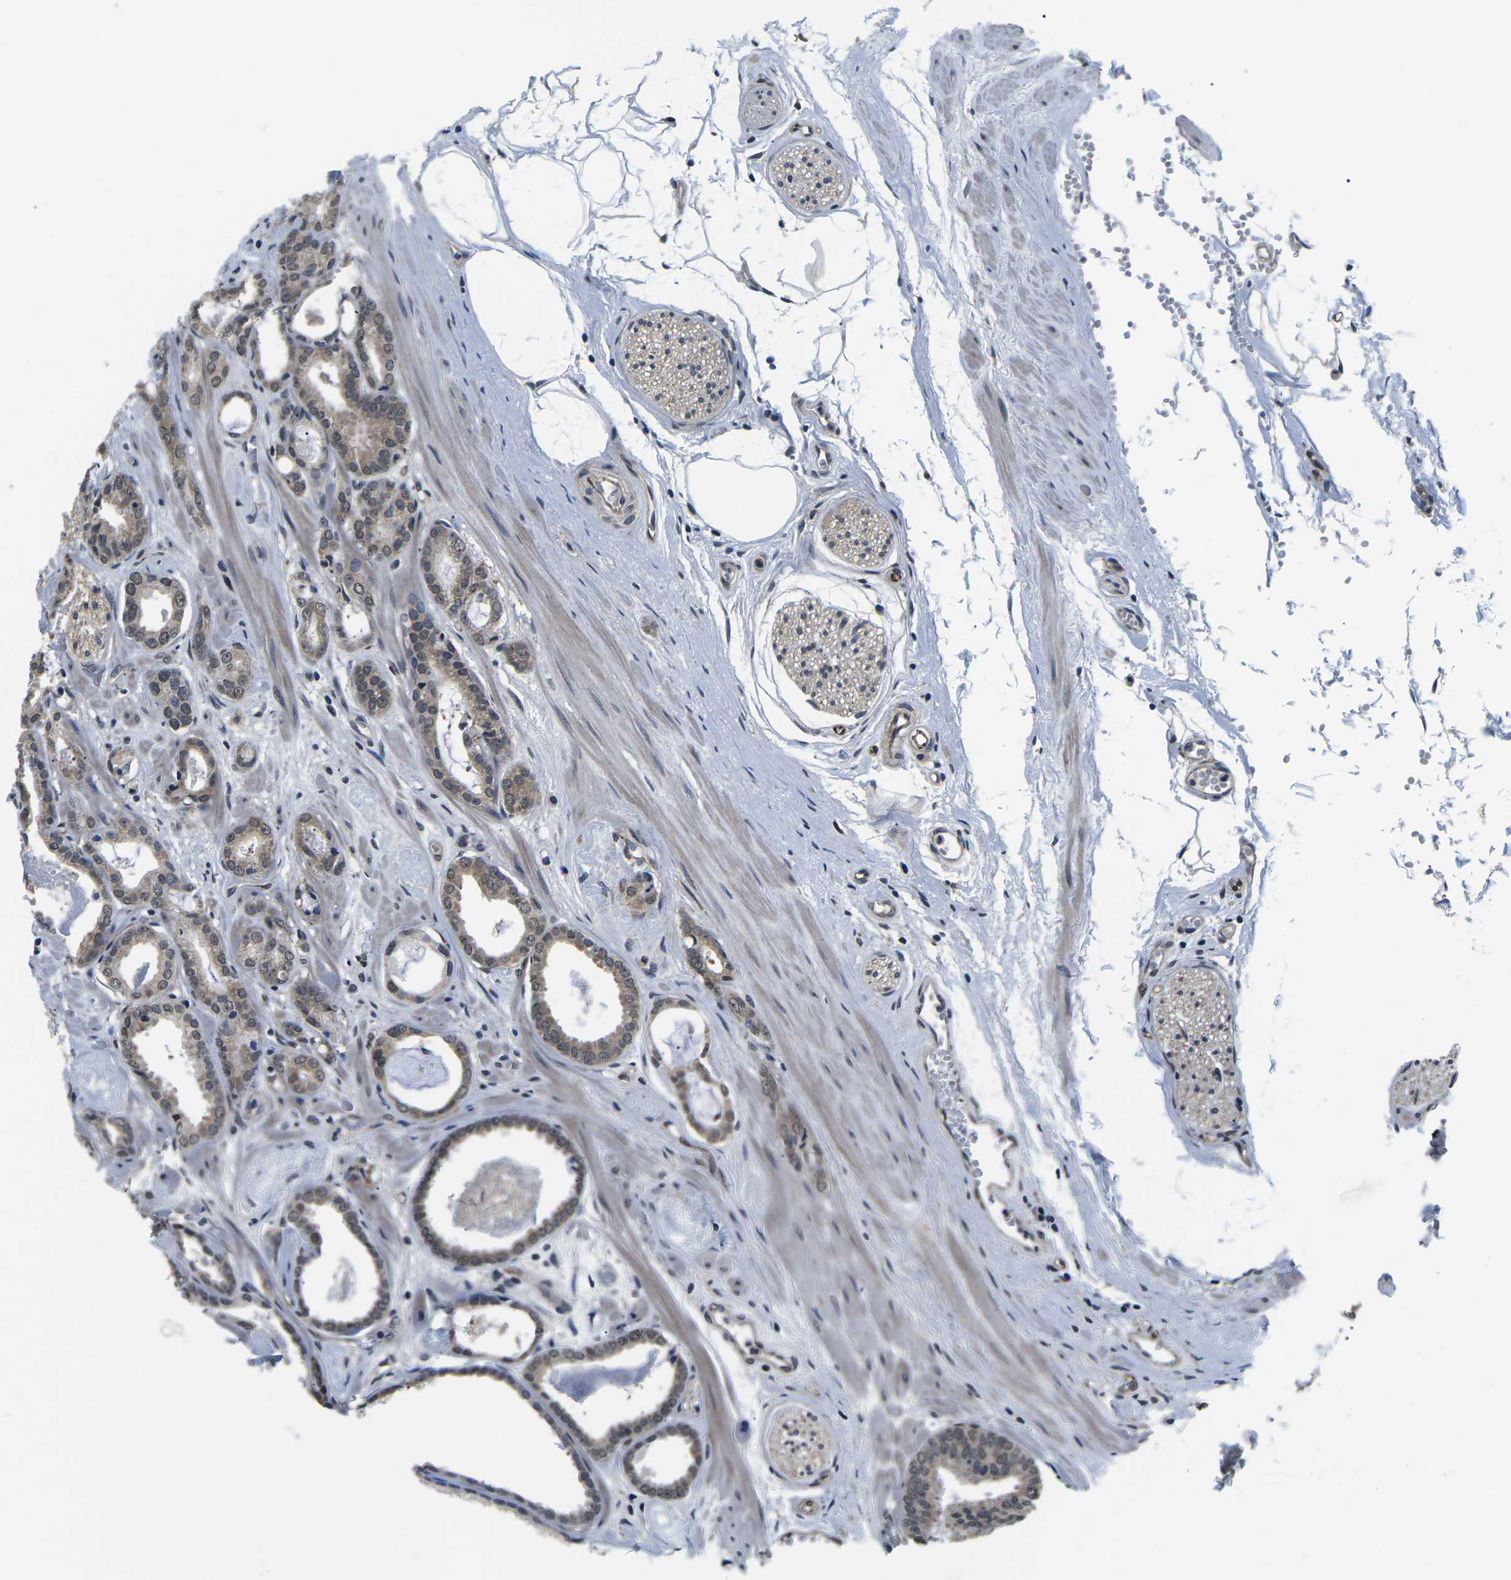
{"staining": {"intensity": "weak", "quantity": ">75%", "location": "cytoplasmic/membranous,nuclear"}, "tissue": "prostate cancer", "cell_type": "Tumor cells", "image_type": "cancer", "snomed": [{"axis": "morphology", "description": "Adenocarcinoma, Low grade"}, {"axis": "topography", "description": "Prostate"}], "caption": "This image displays immunohistochemistry (IHC) staining of human prostate adenocarcinoma (low-grade), with low weak cytoplasmic/membranous and nuclear positivity in approximately >75% of tumor cells.", "gene": "CCNE1", "patient": {"sex": "male", "age": 53}}